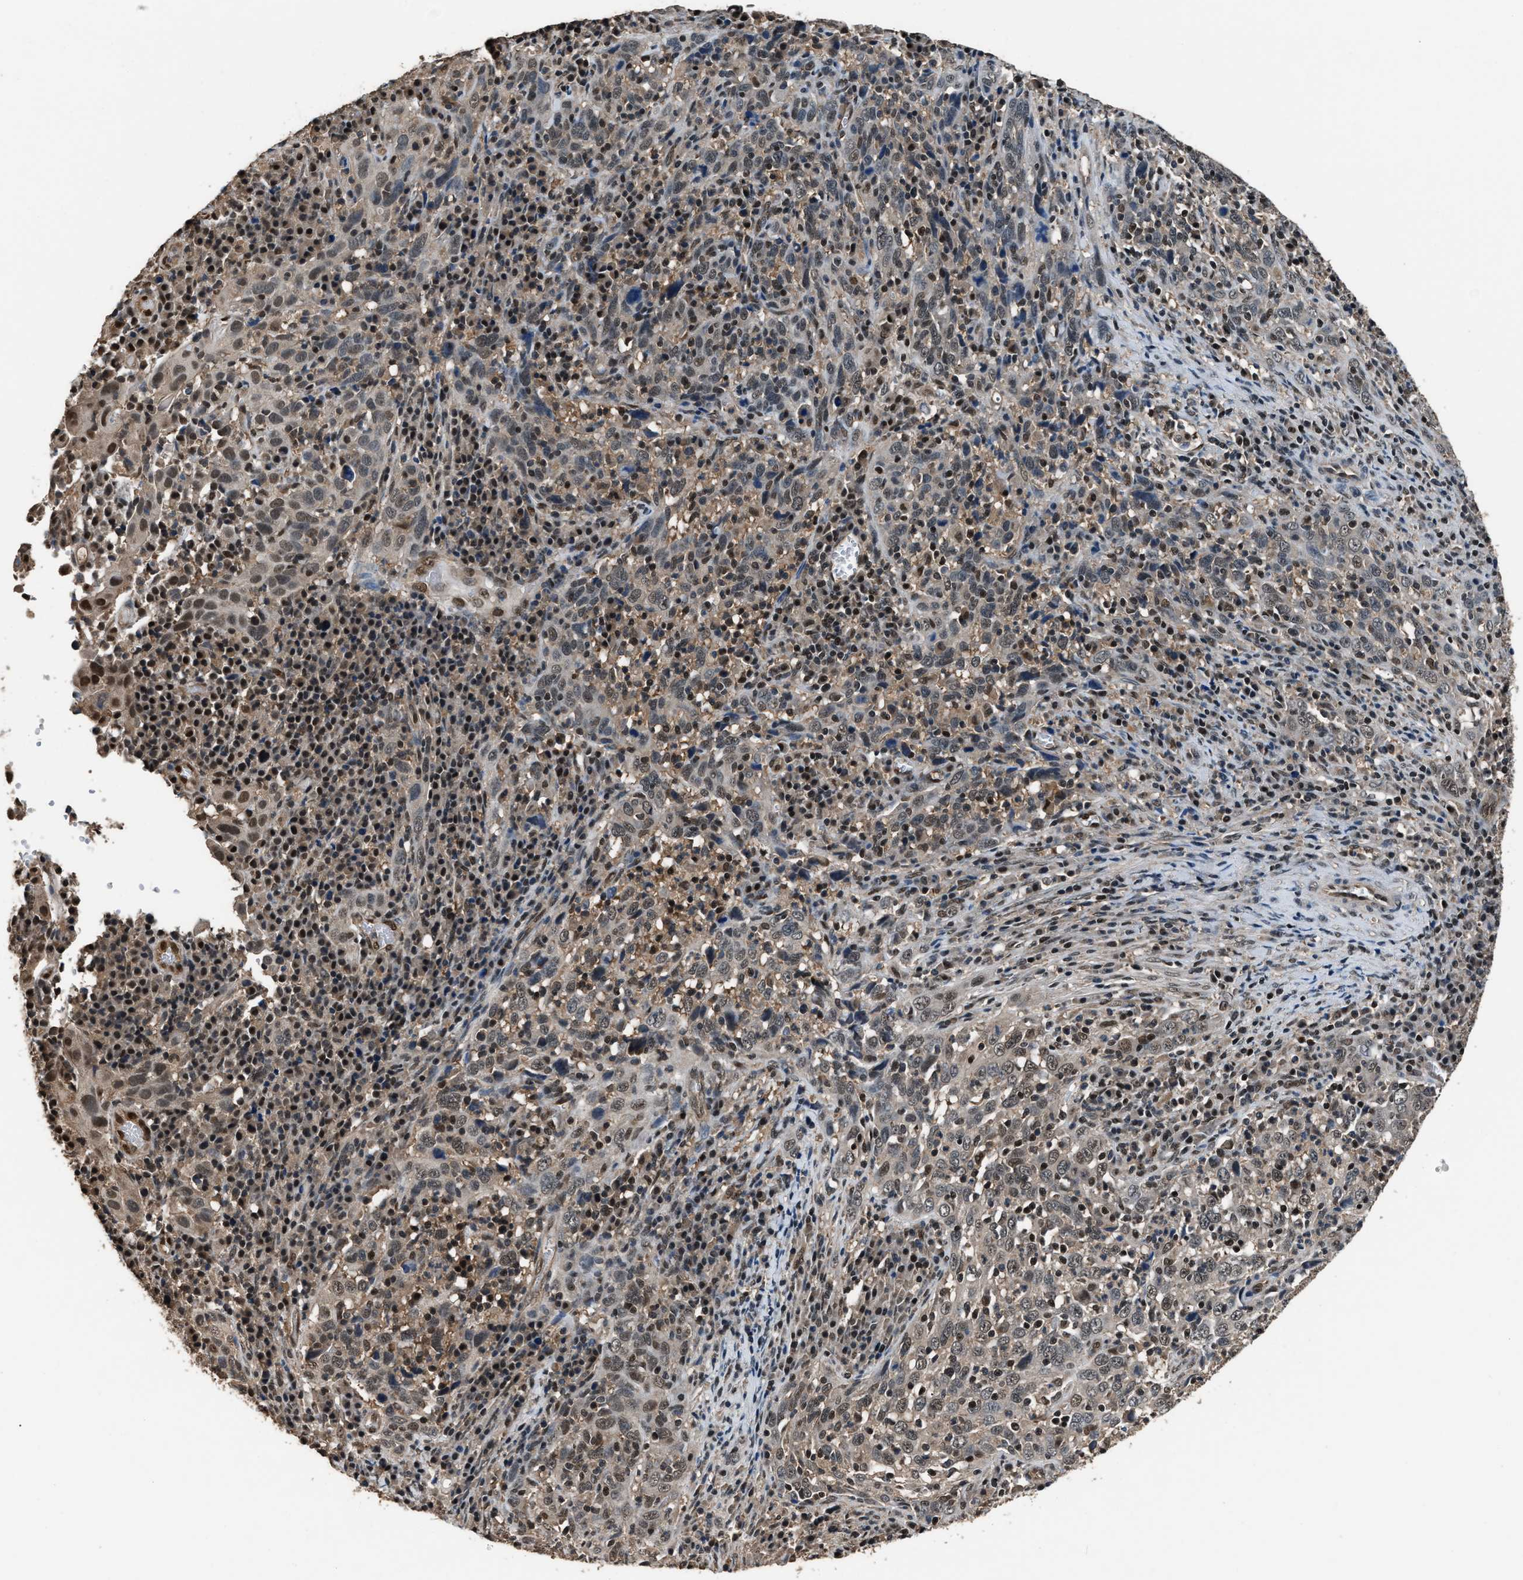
{"staining": {"intensity": "weak", "quantity": "25%-75%", "location": "nuclear"}, "tissue": "cervical cancer", "cell_type": "Tumor cells", "image_type": "cancer", "snomed": [{"axis": "morphology", "description": "Squamous cell carcinoma, NOS"}, {"axis": "topography", "description": "Cervix"}], "caption": "Immunohistochemistry (DAB) staining of human cervical squamous cell carcinoma reveals weak nuclear protein staining in about 25%-75% of tumor cells.", "gene": "DFFA", "patient": {"sex": "female", "age": 46}}